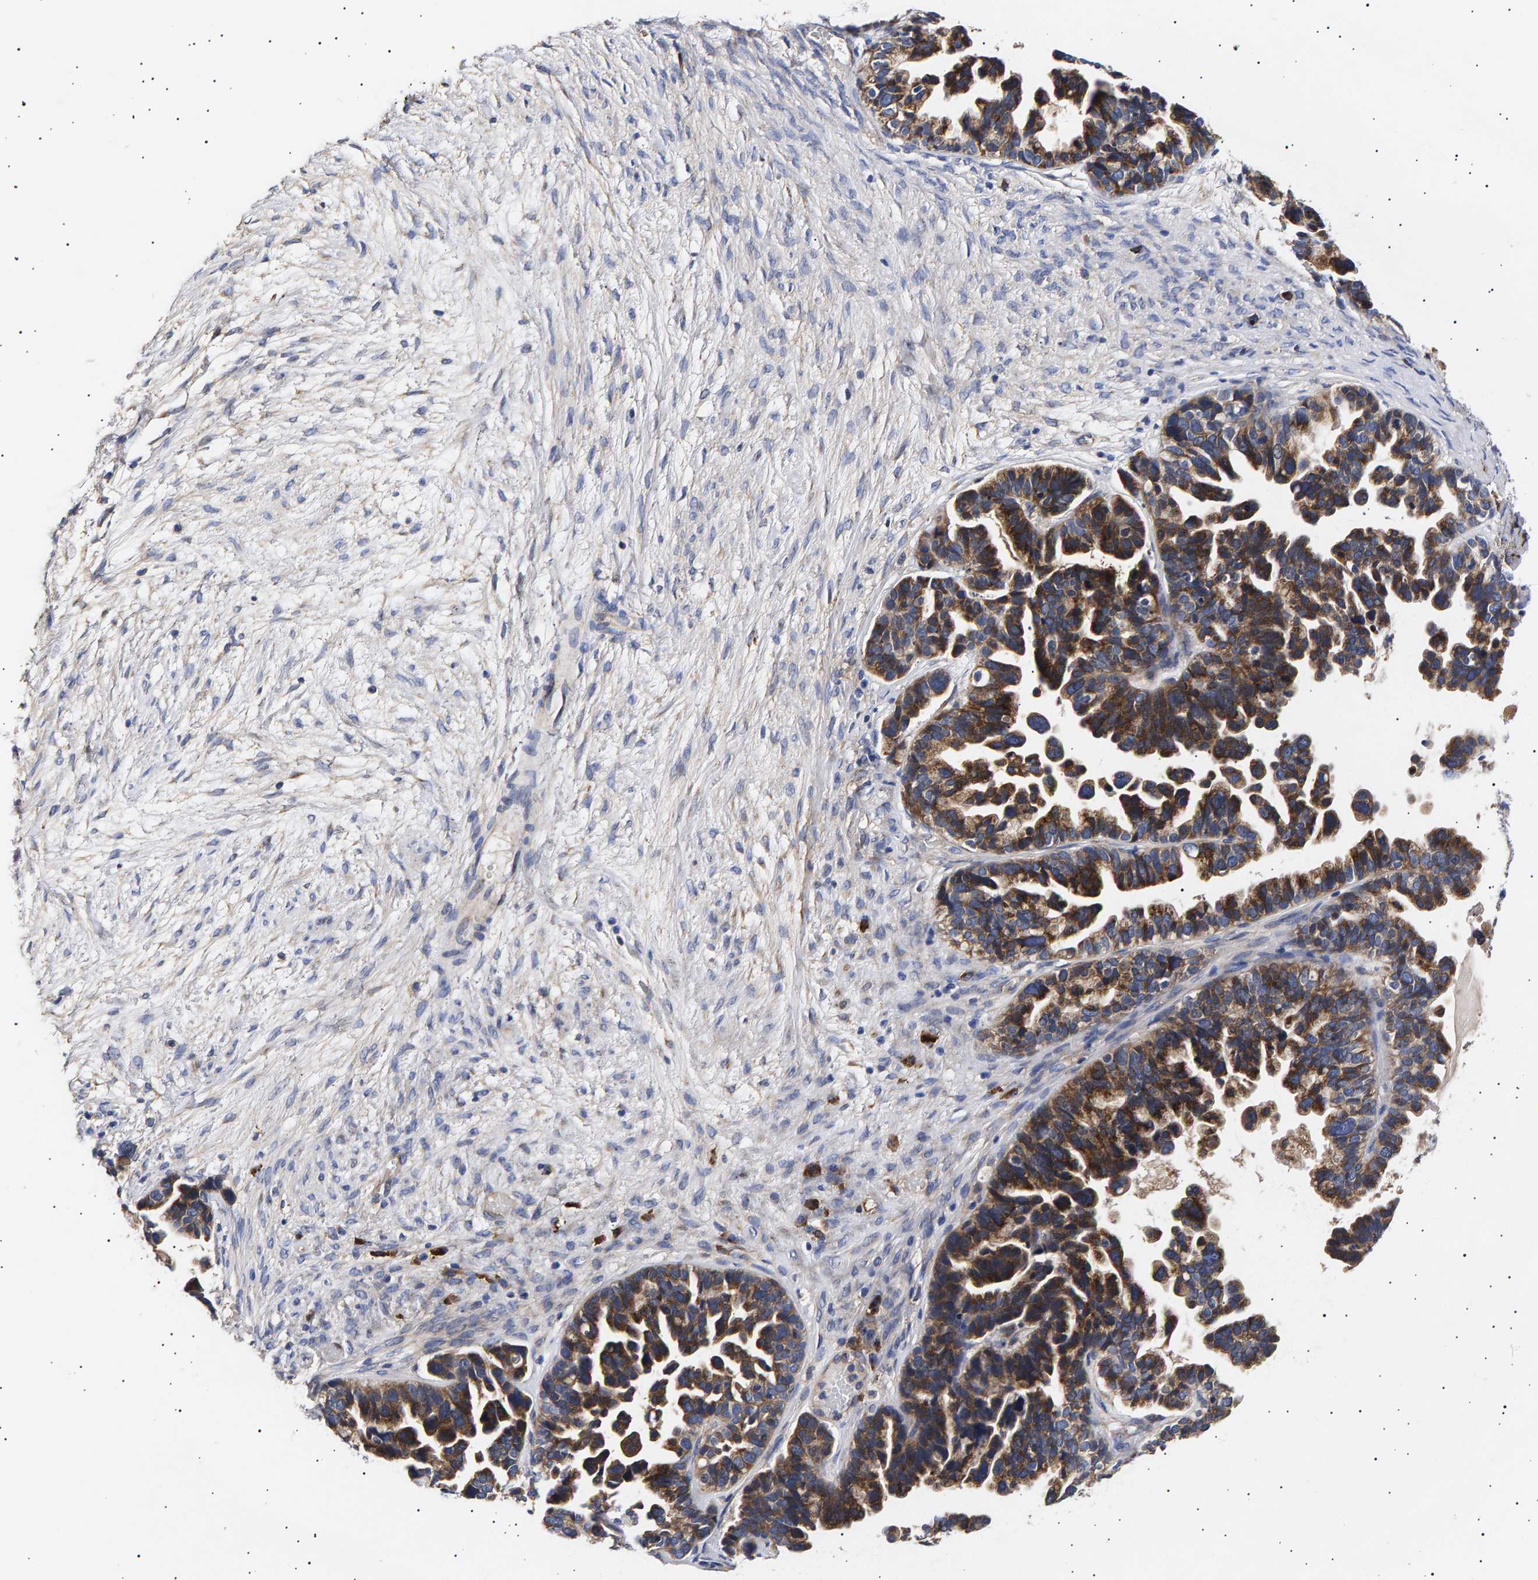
{"staining": {"intensity": "moderate", "quantity": ">75%", "location": "cytoplasmic/membranous"}, "tissue": "ovarian cancer", "cell_type": "Tumor cells", "image_type": "cancer", "snomed": [{"axis": "morphology", "description": "Cystadenocarcinoma, serous, NOS"}, {"axis": "topography", "description": "Ovary"}], "caption": "A histopathology image of serous cystadenocarcinoma (ovarian) stained for a protein shows moderate cytoplasmic/membranous brown staining in tumor cells.", "gene": "ANKRD40", "patient": {"sex": "female", "age": 56}}